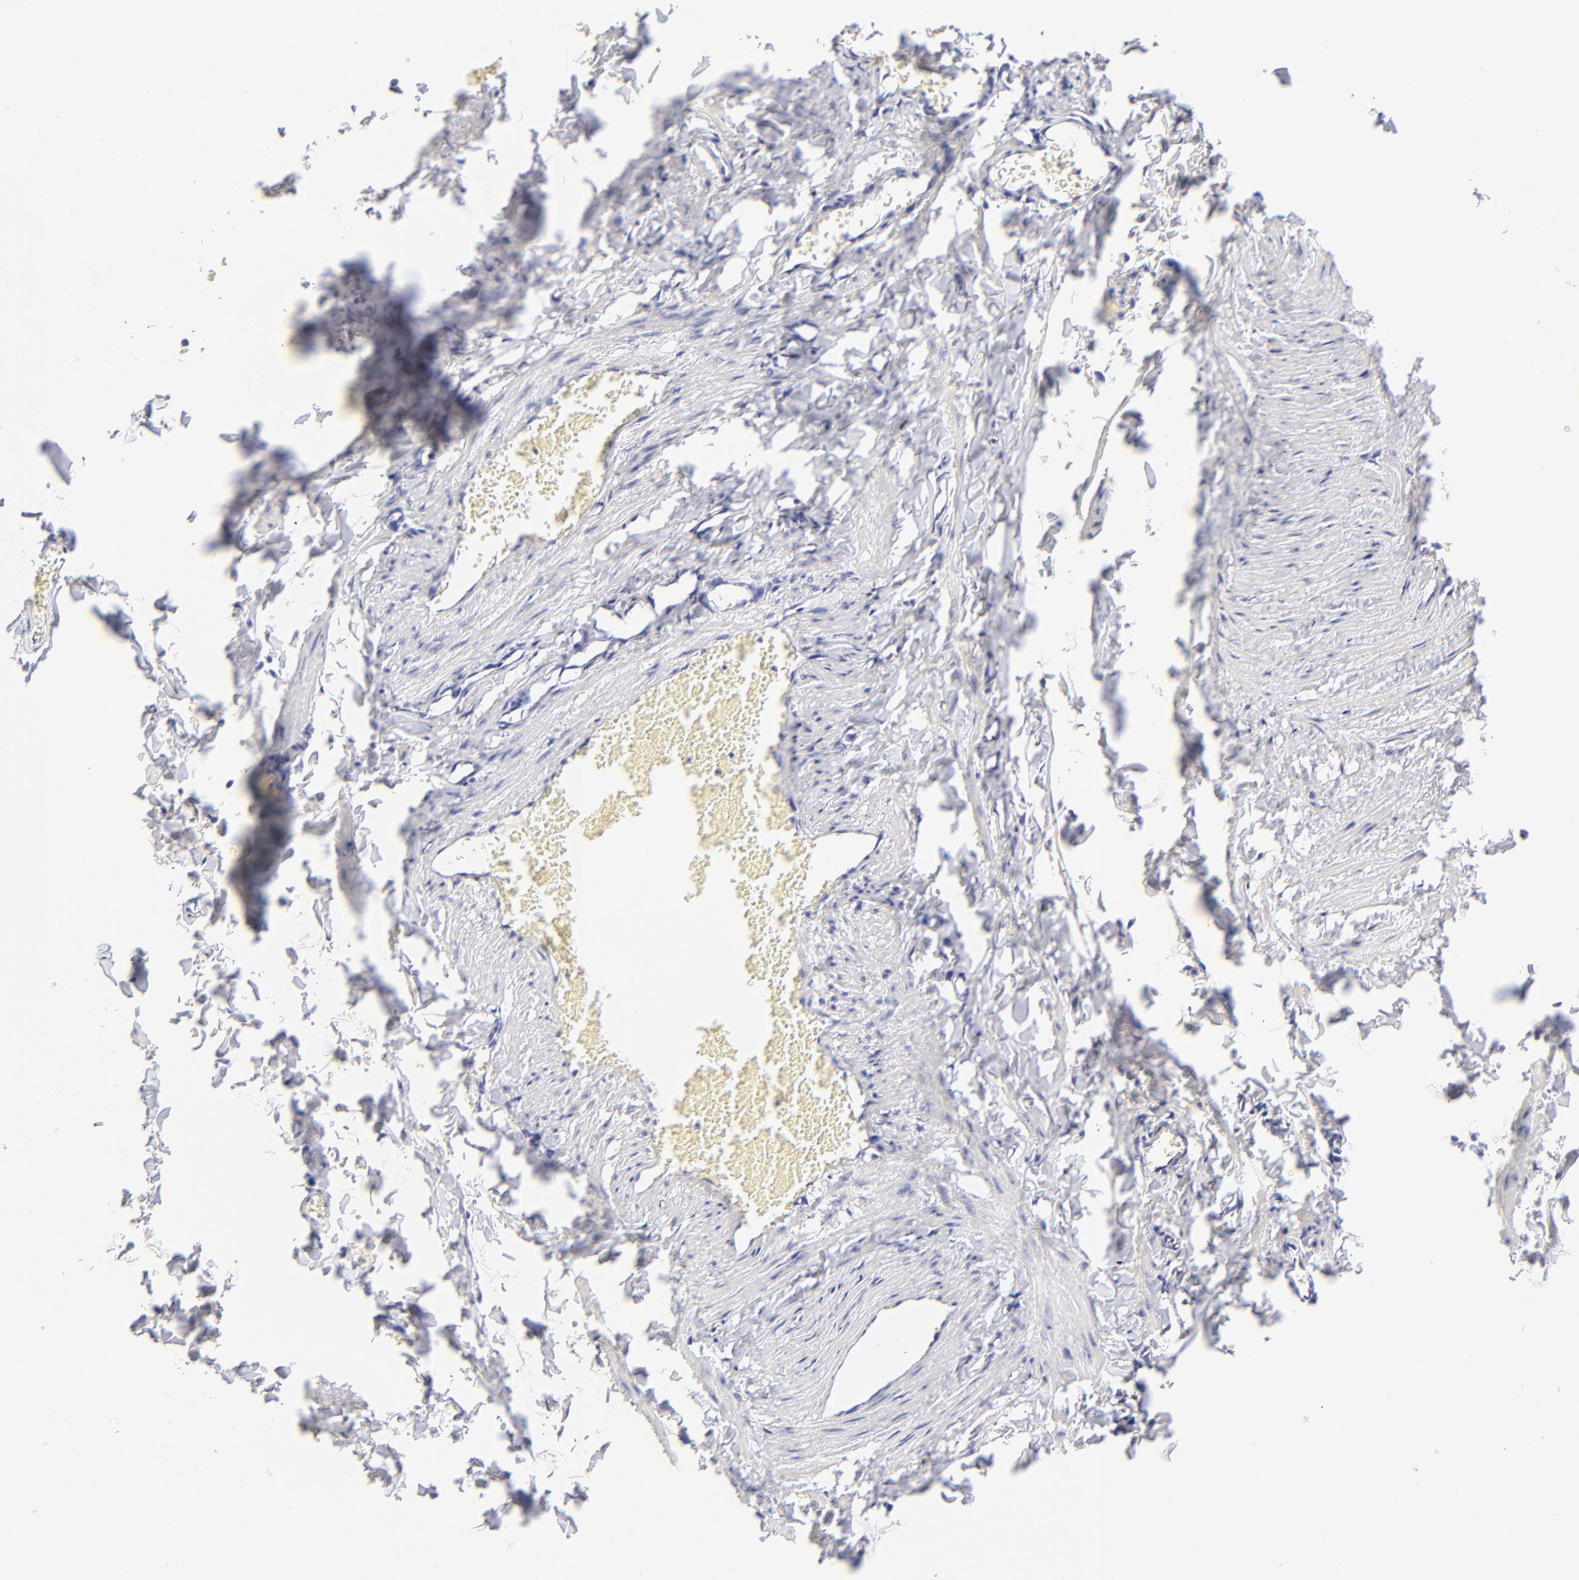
{"staining": {"intensity": "negative", "quantity": "none", "location": "none"}, "tissue": "adipose tissue", "cell_type": "Adipocytes", "image_type": "normal", "snomed": [{"axis": "morphology", "description": "Normal tissue, NOS"}, {"axis": "topography", "description": "Vascular tissue"}], "caption": "The micrograph shows no significant expression in adipocytes of adipose tissue. Nuclei are stained in blue.", "gene": "ASB9", "patient": {"sex": "male", "age": 41}}